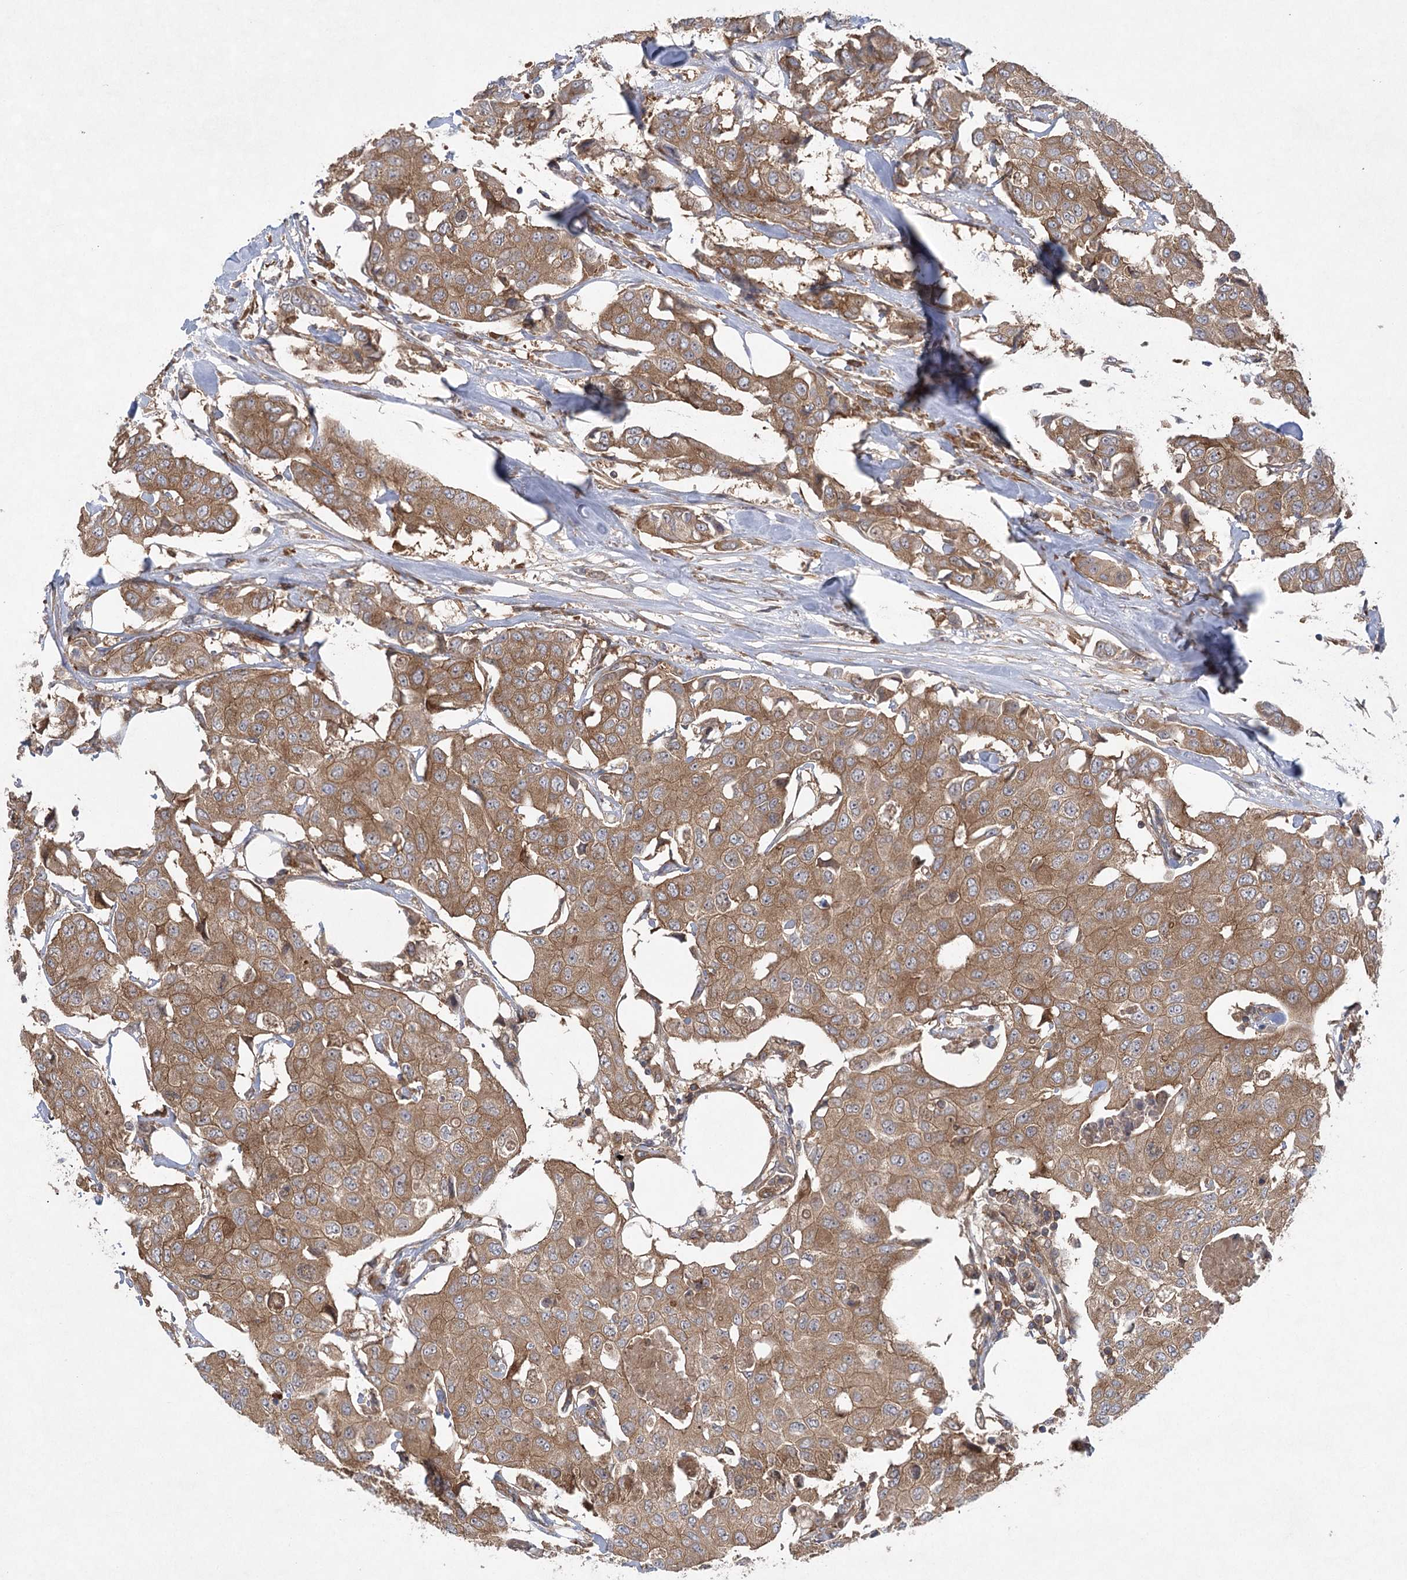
{"staining": {"intensity": "moderate", "quantity": ">75%", "location": "cytoplasmic/membranous"}, "tissue": "breast cancer", "cell_type": "Tumor cells", "image_type": "cancer", "snomed": [{"axis": "morphology", "description": "Duct carcinoma"}, {"axis": "topography", "description": "Breast"}], "caption": "Breast cancer (invasive ductal carcinoma) stained with immunohistochemistry reveals moderate cytoplasmic/membranous staining in about >75% of tumor cells.", "gene": "EIF3A", "patient": {"sex": "female", "age": 80}}